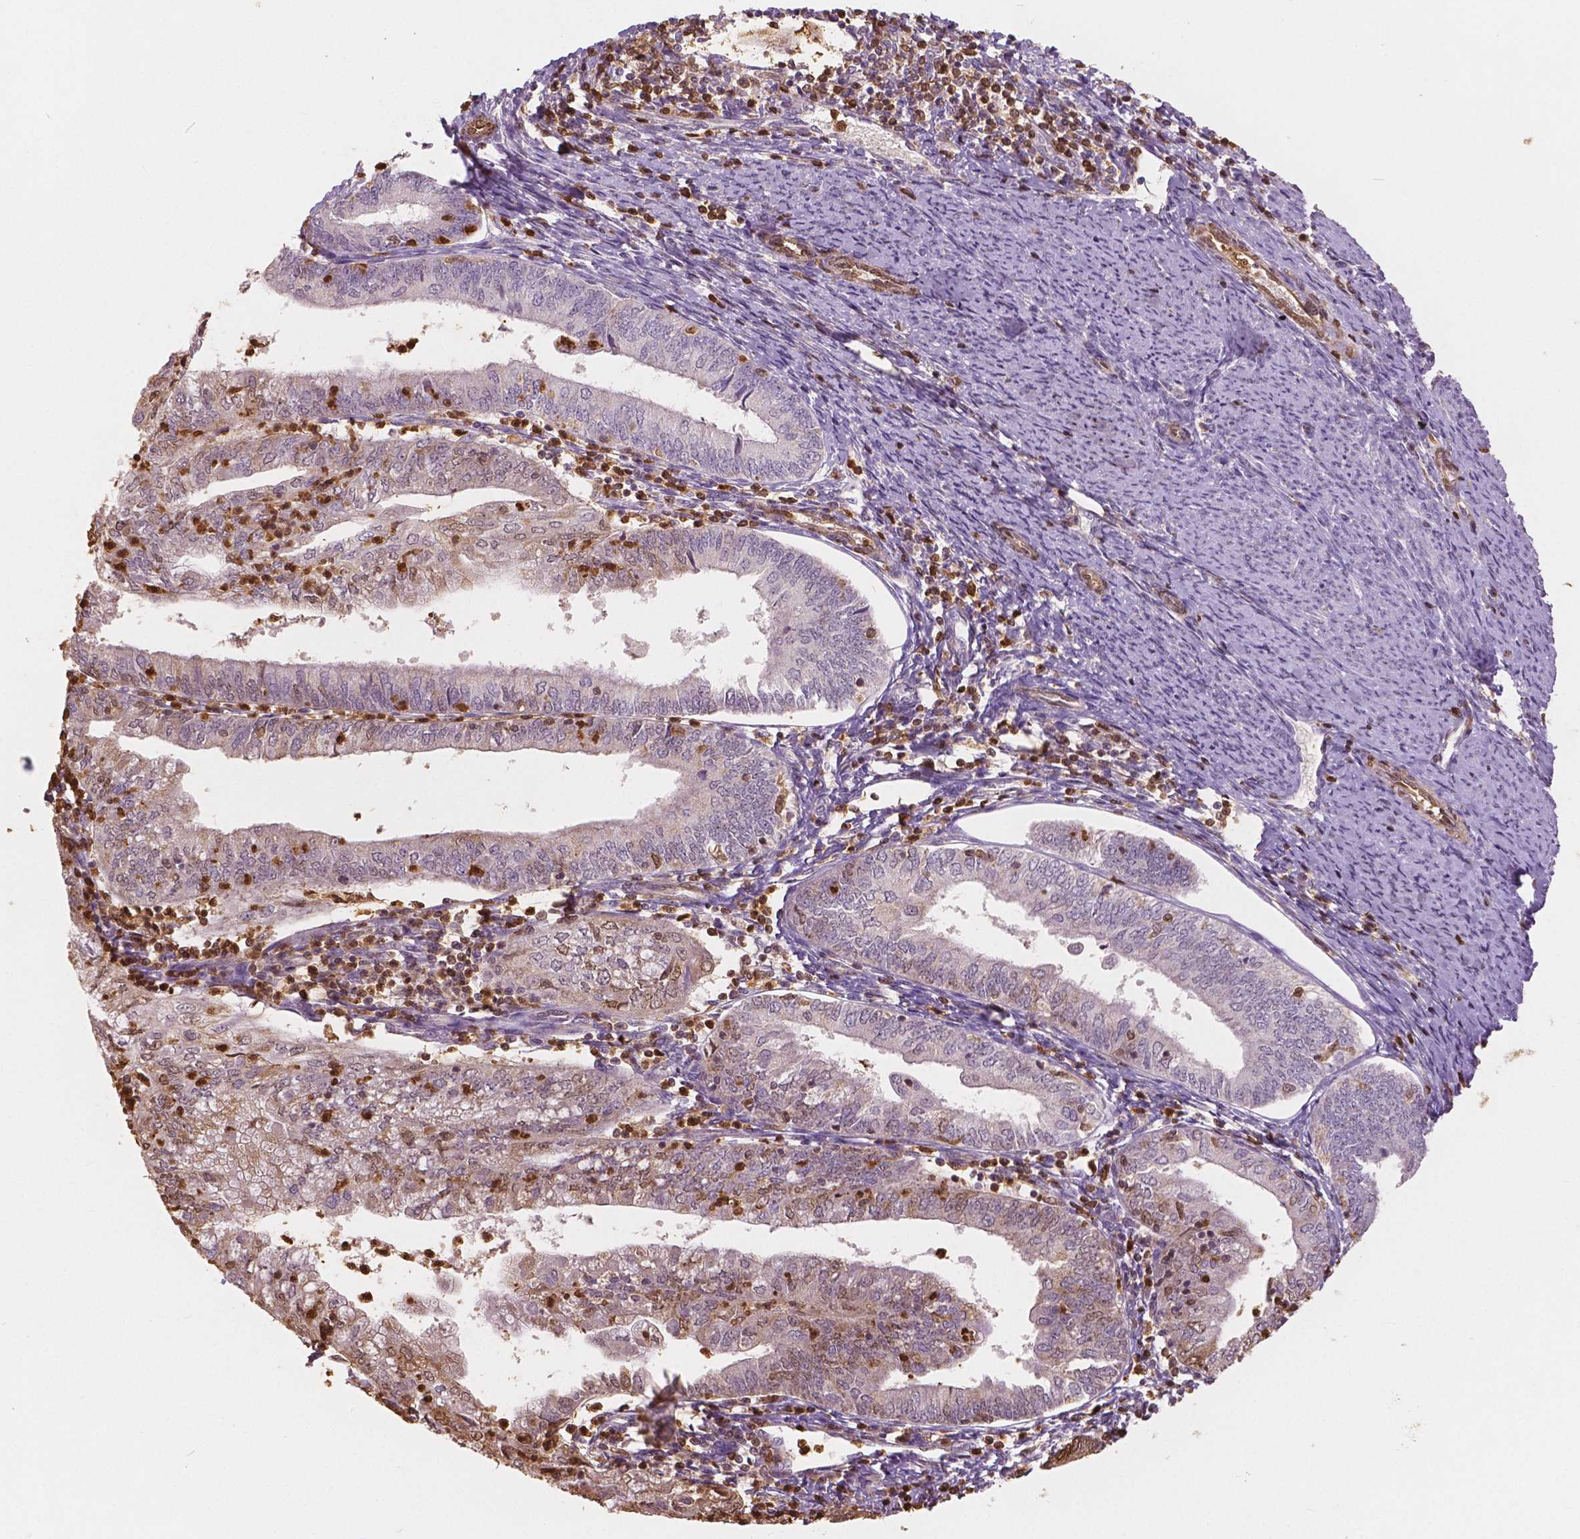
{"staining": {"intensity": "weak", "quantity": "<25%", "location": "cytoplasmic/membranous,nuclear"}, "tissue": "endometrial cancer", "cell_type": "Tumor cells", "image_type": "cancer", "snomed": [{"axis": "morphology", "description": "Adenocarcinoma, NOS"}, {"axis": "topography", "description": "Endometrium"}], "caption": "An immunohistochemistry histopathology image of endometrial adenocarcinoma is shown. There is no staining in tumor cells of endometrial adenocarcinoma.", "gene": "S100A4", "patient": {"sex": "female", "age": 55}}